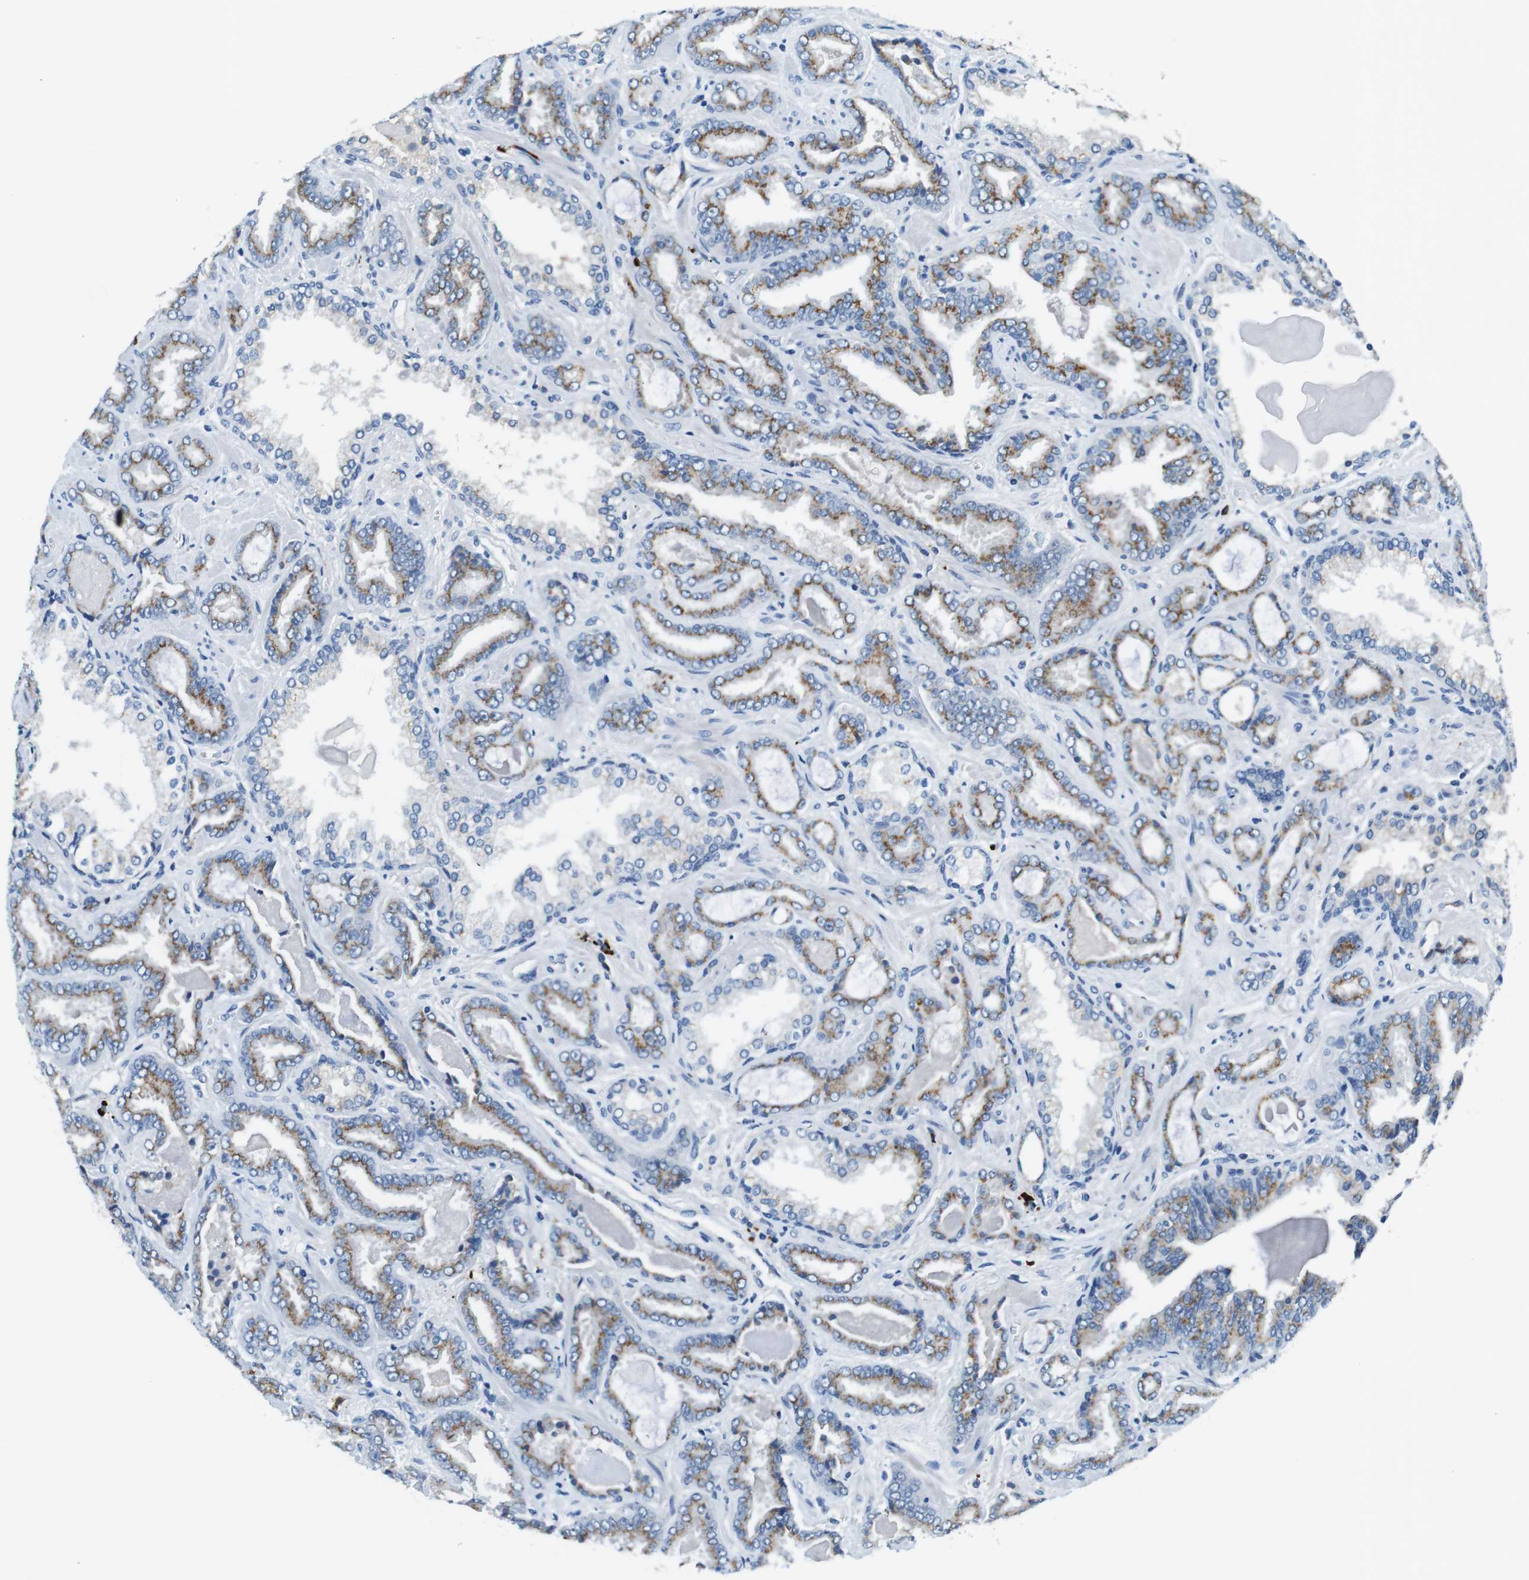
{"staining": {"intensity": "moderate", "quantity": ">75%", "location": "cytoplasmic/membranous"}, "tissue": "prostate cancer", "cell_type": "Tumor cells", "image_type": "cancer", "snomed": [{"axis": "morphology", "description": "Adenocarcinoma, Low grade"}, {"axis": "topography", "description": "Prostate"}], "caption": "This histopathology image demonstrates IHC staining of human low-grade adenocarcinoma (prostate), with medium moderate cytoplasmic/membranous positivity in about >75% of tumor cells.", "gene": "SLC35A3", "patient": {"sex": "male", "age": 60}}